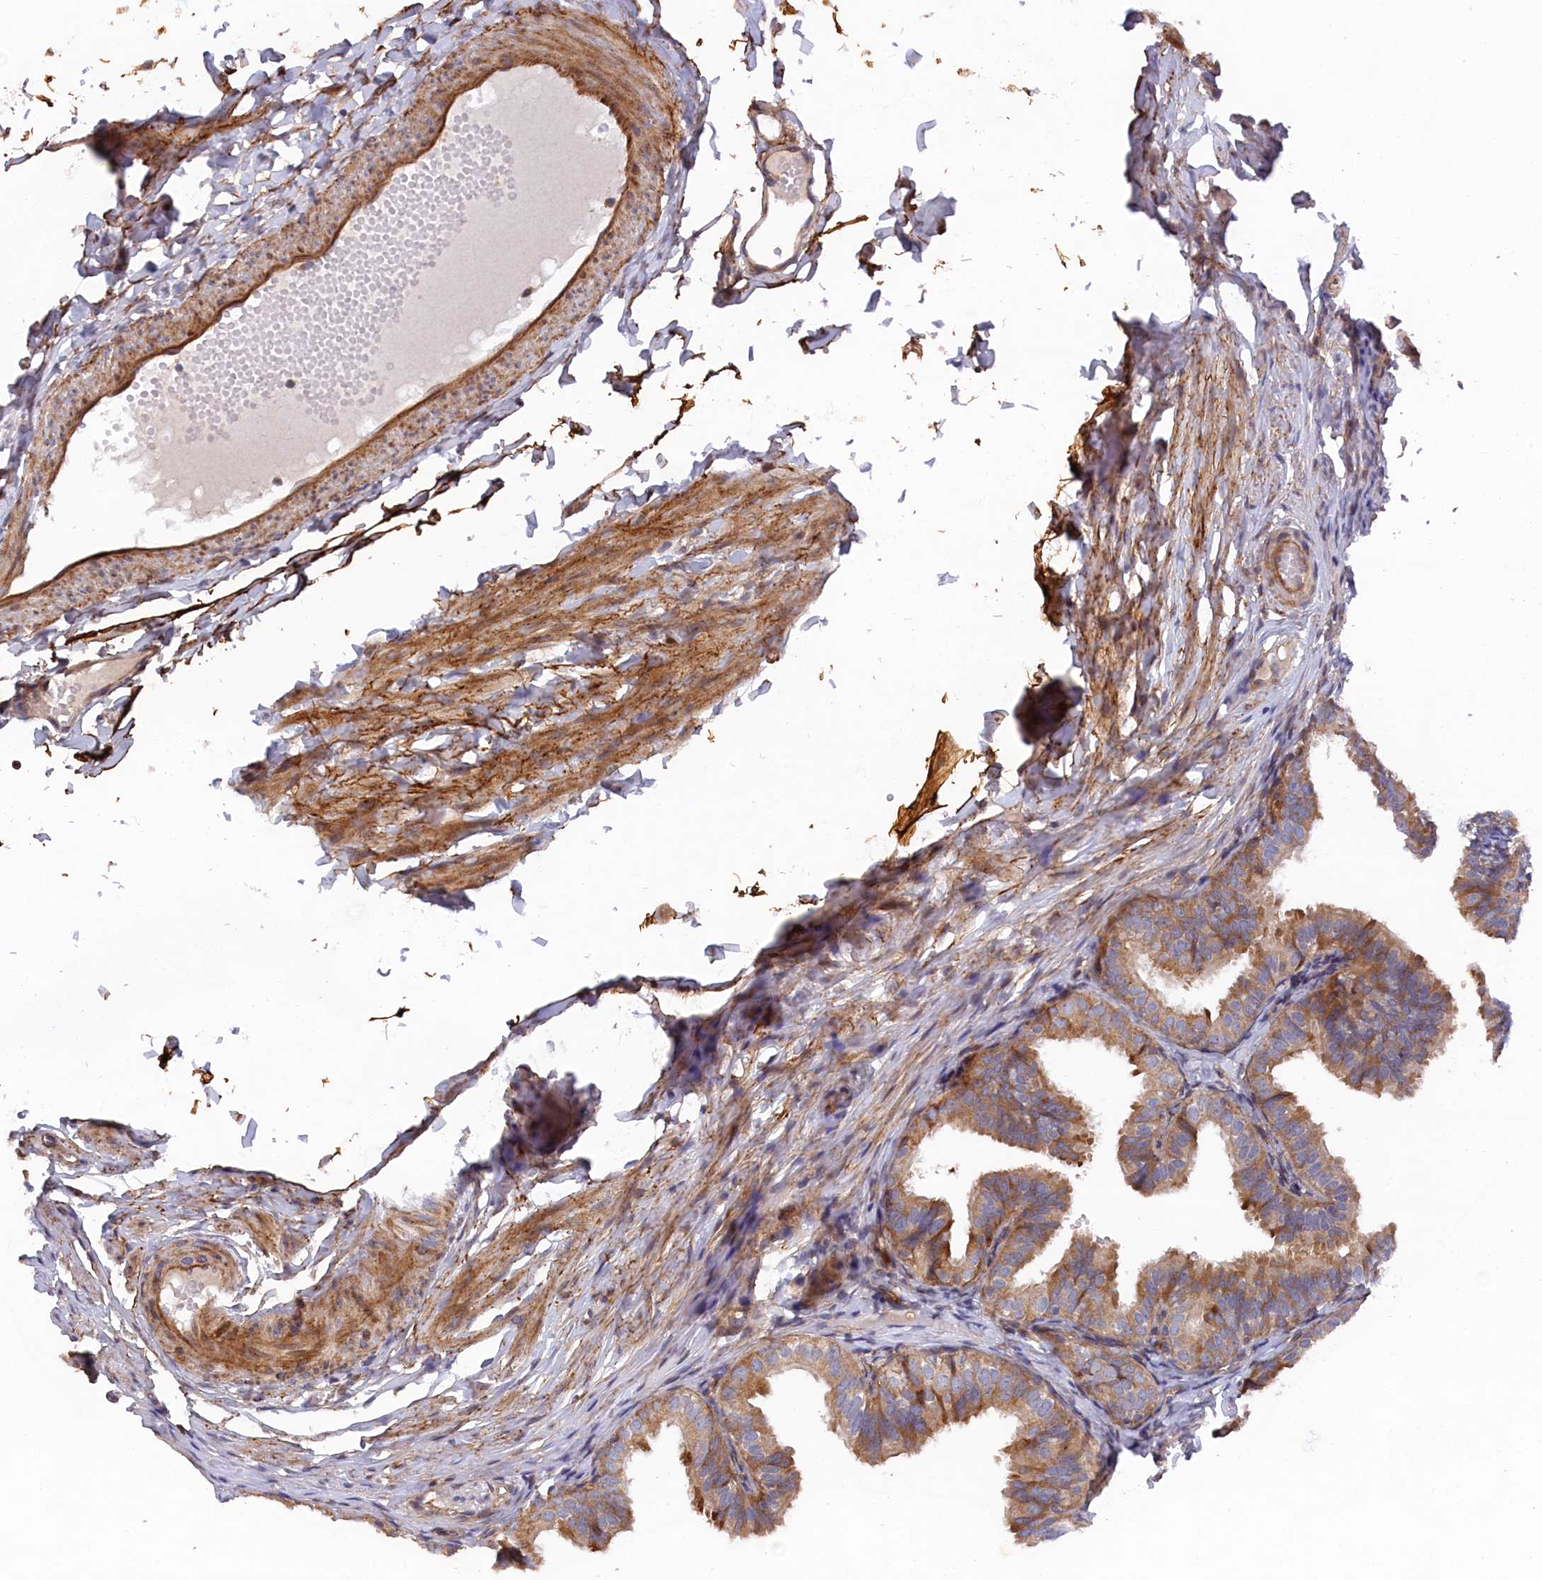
{"staining": {"intensity": "moderate", "quantity": ">75%", "location": "cytoplasmic/membranous"}, "tissue": "fallopian tube", "cell_type": "Glandular cells", "image_type": "normal", "snomed": [{"axis": "morphology", "description": "Normal tissue, NOS"}, {"axis": "topography", "description": "Fallopian tube"}], "caption": "Immunohistochemical staining of benign fallopian tube shows moderate cytoplasmic/membranous protein expression in about >75% of glandular cells.", "gene": "TMEM196", "patient": {"sex": "female", "age": 35}}